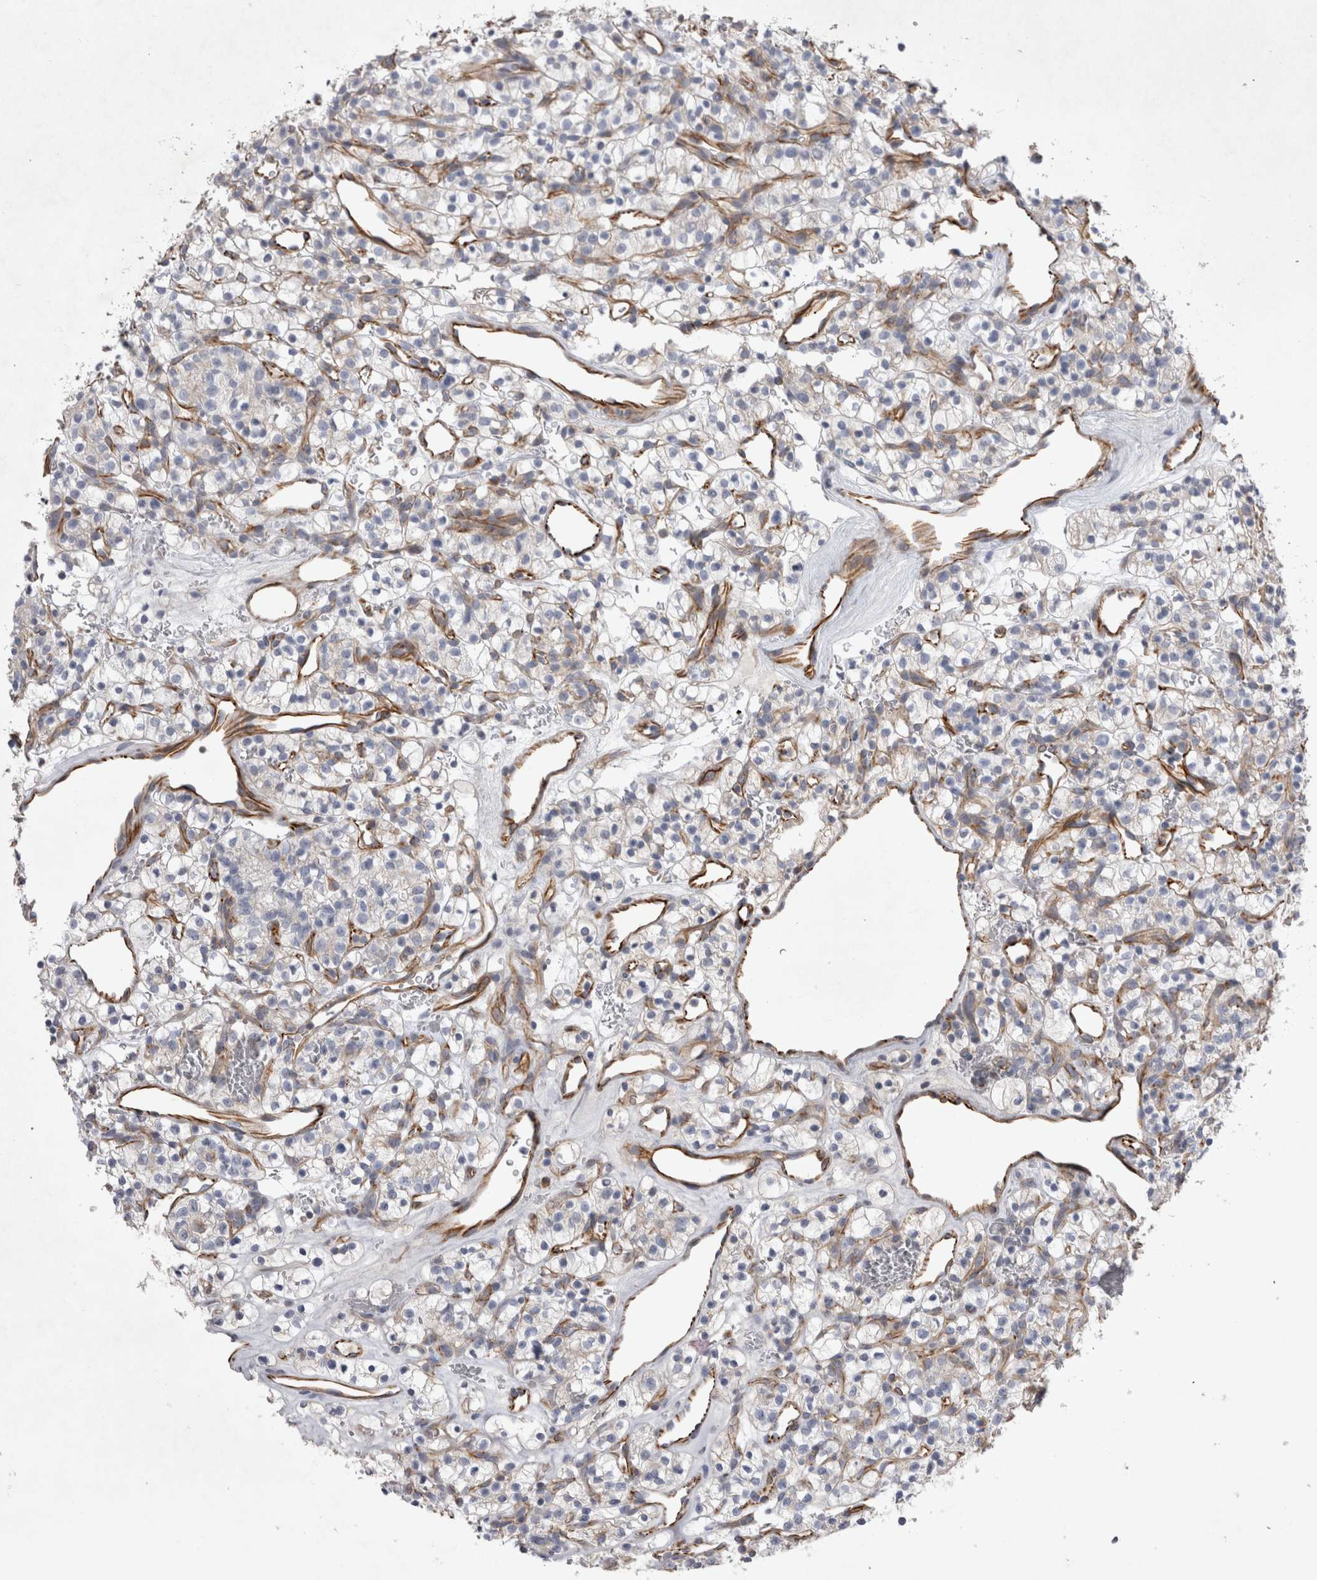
{"staining": {"intensity": "negative", "quantity": "none", "location": "none"}, "tissue": "renal cancer", "cell_type": "Tumor cells", "image_type": "cancer", "snomed": [{"axis": "morphology", "description": "Adenocarcinoma, NOS"}, {"axis": "topography", "description": "Kidney"}], "caption": "Immunohistochemical staining of human renal adenocarcinoma exhibits no significant staining in tumor cells. (DAB (3,3'-diaminobenzidine) IHC visualized using brightfield microscopy, high magnification).", "gene": "STRADB", "patient": {"sex": "female", "age": 57}}